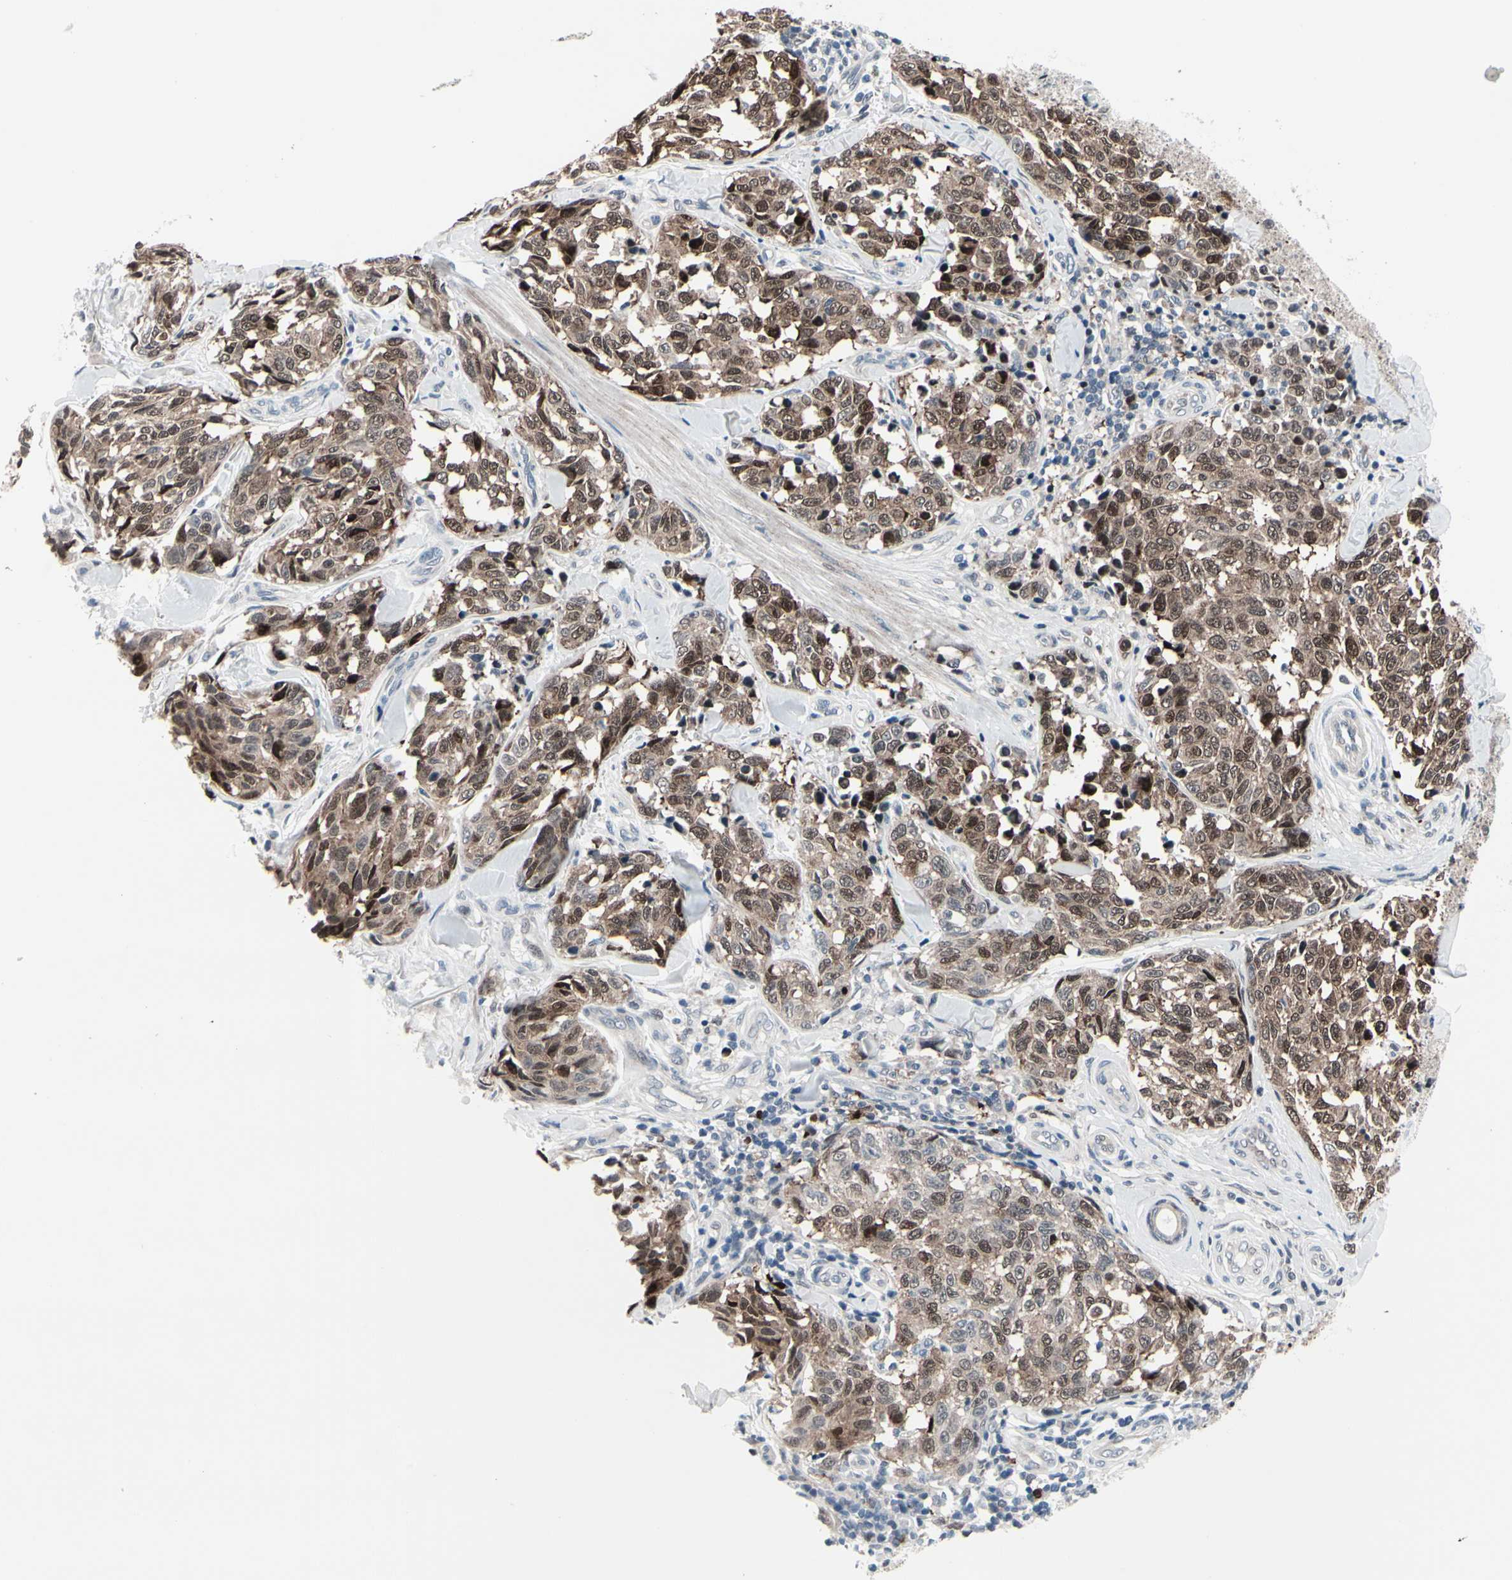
{"staining": {"intensity": "moderate", "quantity": ">75%", "location": "cytoplasmic/membranous,nuclear"}, "tissue": "melanoma", "cell_type": "Tumor cells", "image_type": "cancer", "snomed": [{"axis": "morphology", "description": "Malignant melanoma, NOS"}, {"axis": "topography", "description": "Skin"}], "caption": "Melanoma stained with DAB immunohistochemistry demonstrates medium levels of moderate cytoplasmic/membranous and nuclear positivity in approximately >75% of tumor cells. The staining is performed using DAB brown chromogen to label protein expression. The nuclei are counter-stained blue using hematoxylin.", "gene": "TXN", "patient": {"sex": "female", "age": 64}}